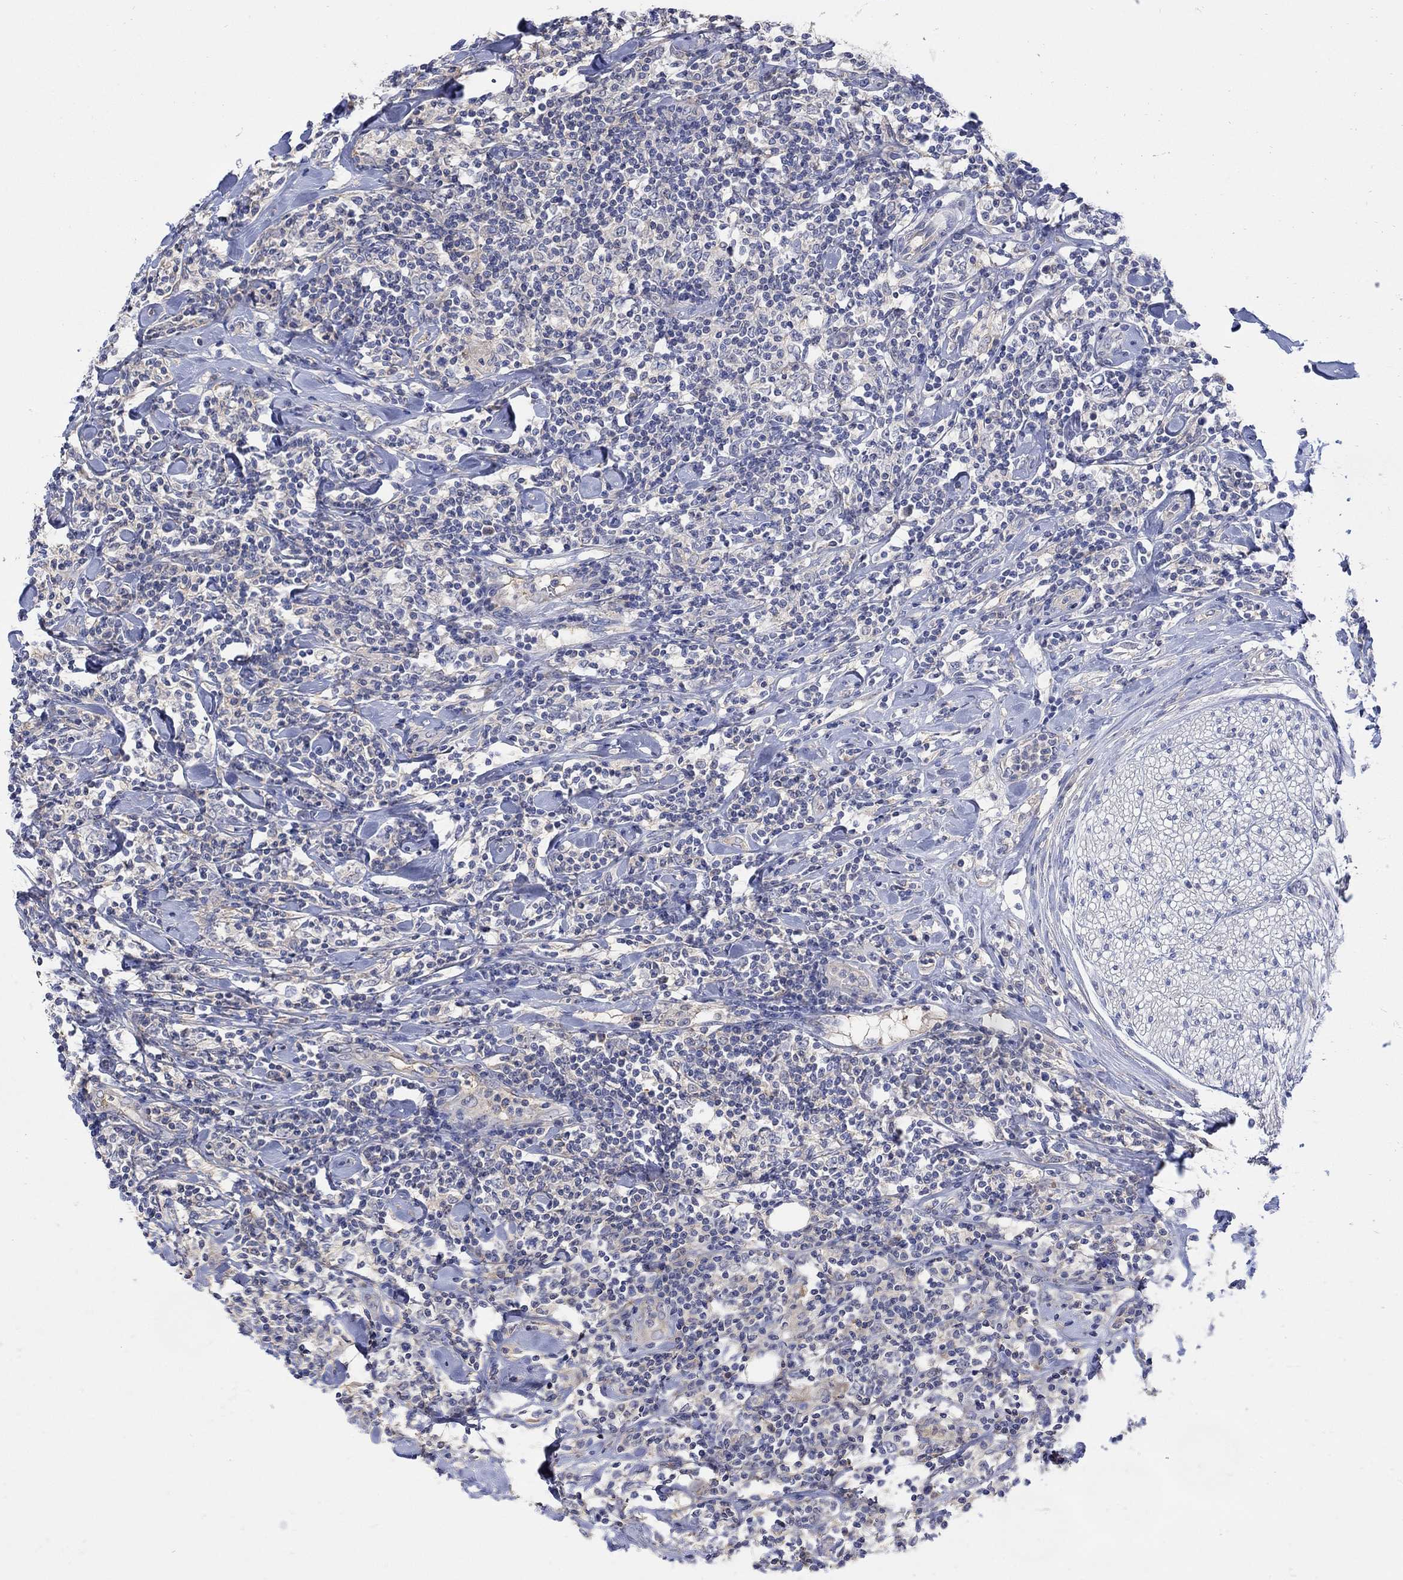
{"staining": {"intensity": "negative", "quantity": "none", "location": "none"}, "tissue": "lymphoma", "cell_type": "Tumor cells", "image_type": "cancer", "snomed": [{"axis": "morphology", "description": "Malignant lymphoma, non-Hodgkin's type, High grade"}, {"axis": "topography", "description": "Lymph node"}], "caption": "High power microscopy histopathology image of an immunohistochemistry image of lymphoma, revealing no significant expression in tumor cells.", "gene": "TEKT3", "patient": {"sex": "female", "age": 84}}